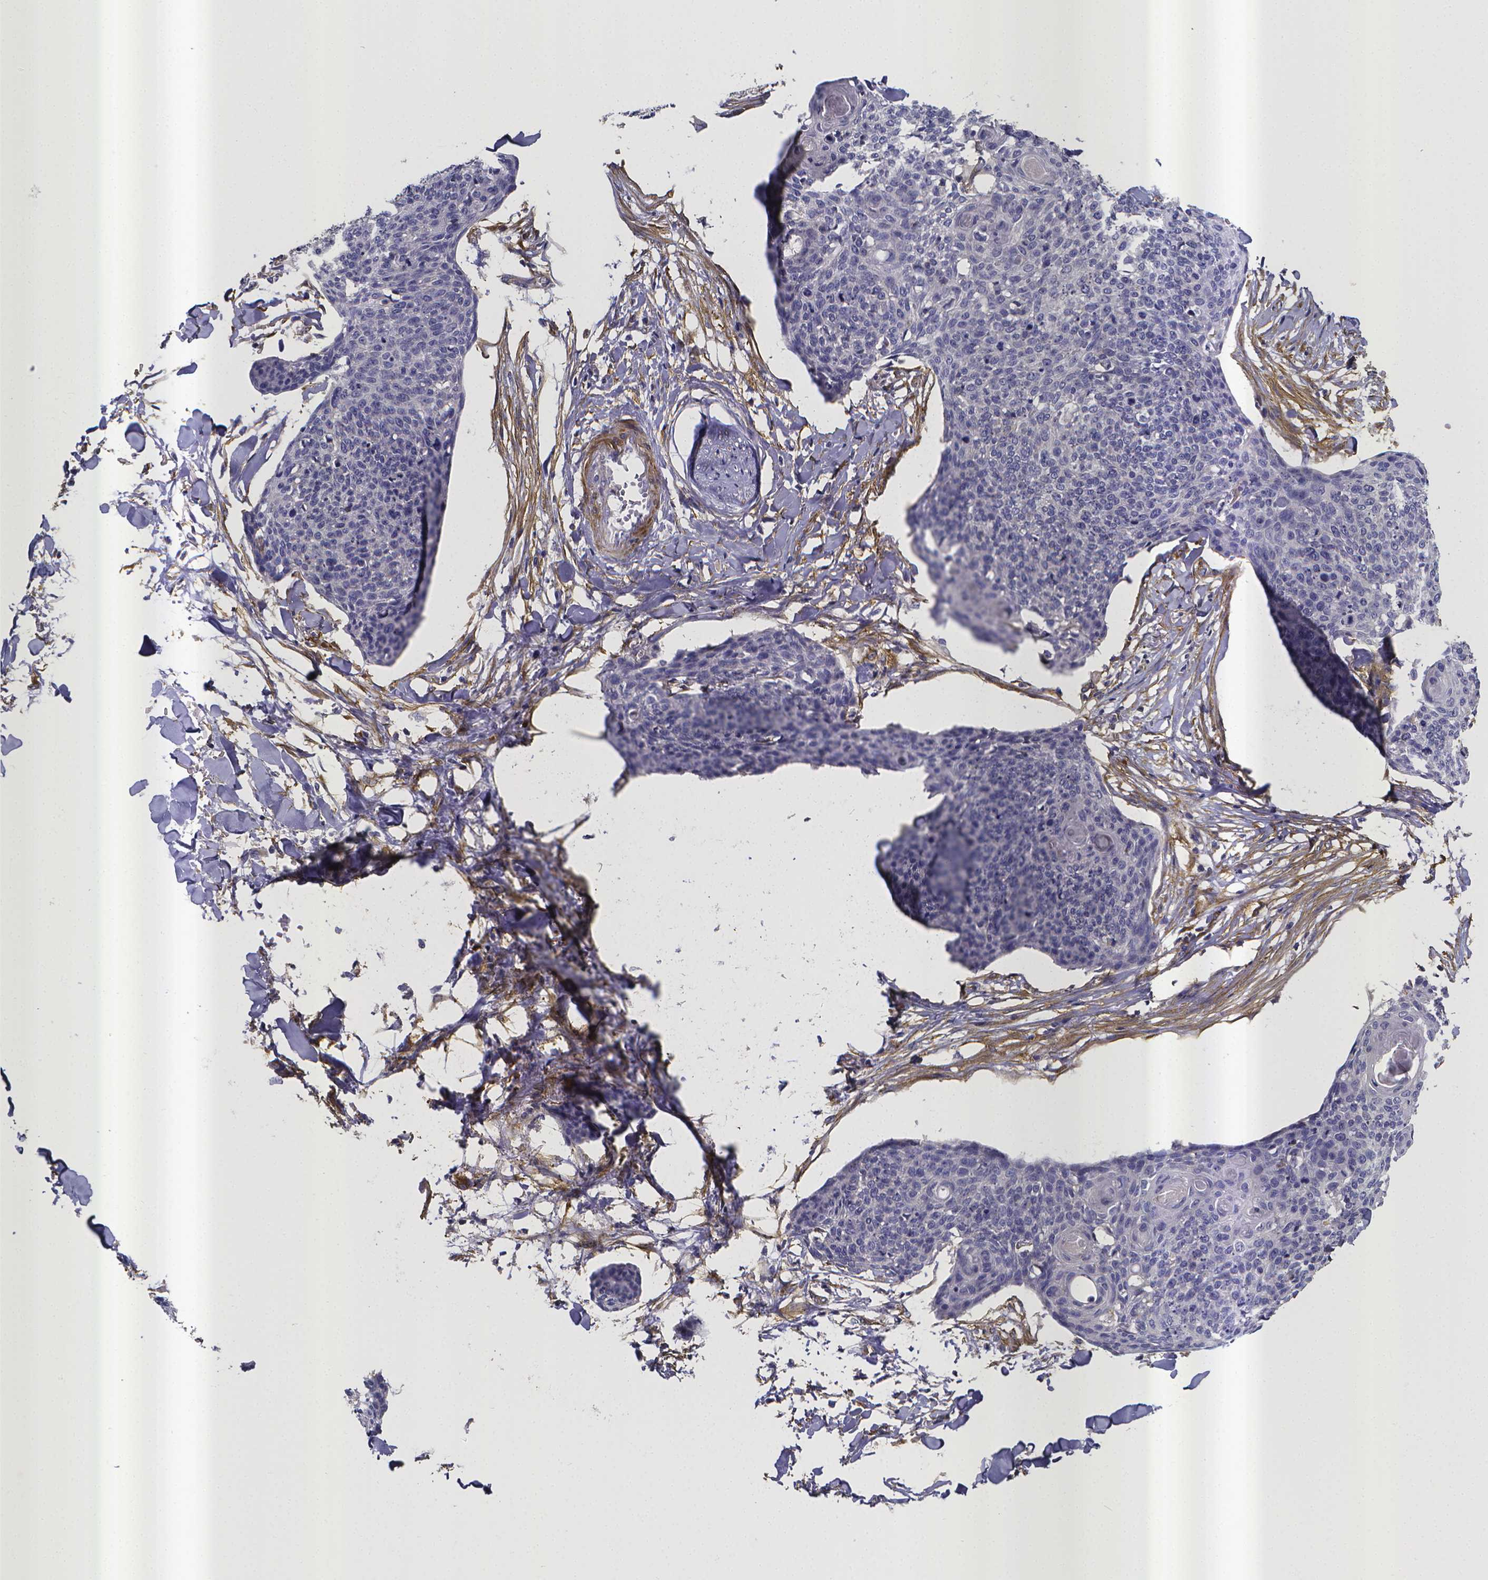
{"staining": {"intensity": "negative", "quantity": "none", "location": "none"}, "tissue": "skin cancer", "cell_type": "Tumor cells", "image_type": "cancer", "snomed": [{"axis": "morphology", "description": "Squamous cell carcinoma, NOS"}, {"axis": "topography", "description": "Skin"}, {"axis": "topography", "description": "Vulva"}], "caption": "Tumor cells are negative for protein expression in human skin squamous cell carcinoma. Nuclei are stained in blue.", "gene": "RERG", "patient": {"sex": "female", "age": 75}}